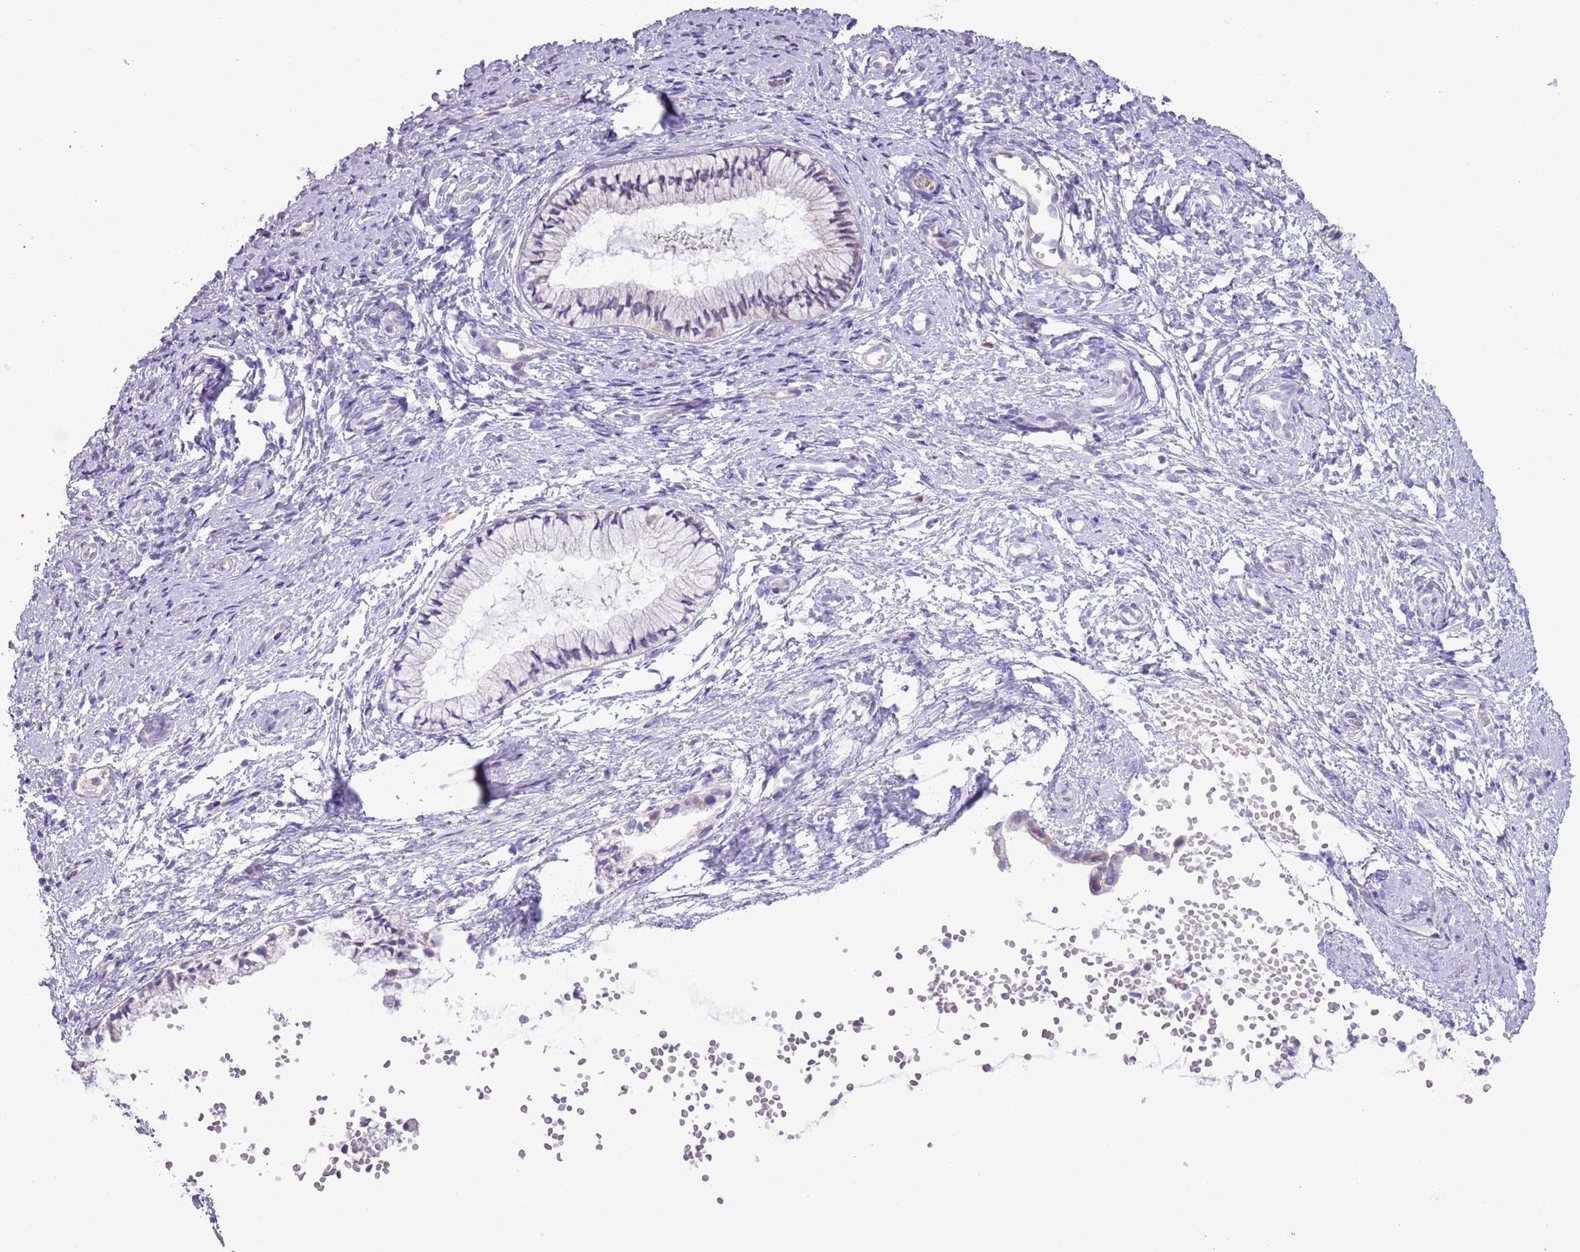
{"staining": {"intensity": "moderate", "quantity": "<25%", "location": "nuclear"}, "tissue": "cervix", "cell_type": "Glandular cells", "image_type": "normal", "snomed": [{"axis": "morphology", "description": "Normal tissue, NOS"}, {"axis": "topography", "description": "Cervix"}], "caption": "This image shows normal cervix stained with immunohistochemistry (IHC) to label a protein in brown. The nuclear of glandular cells show moderate positivity for the protein. Nuclei are counter-stained blue.", "gene": "GMNN", "patient": {"sex": "female", "age": 57}}